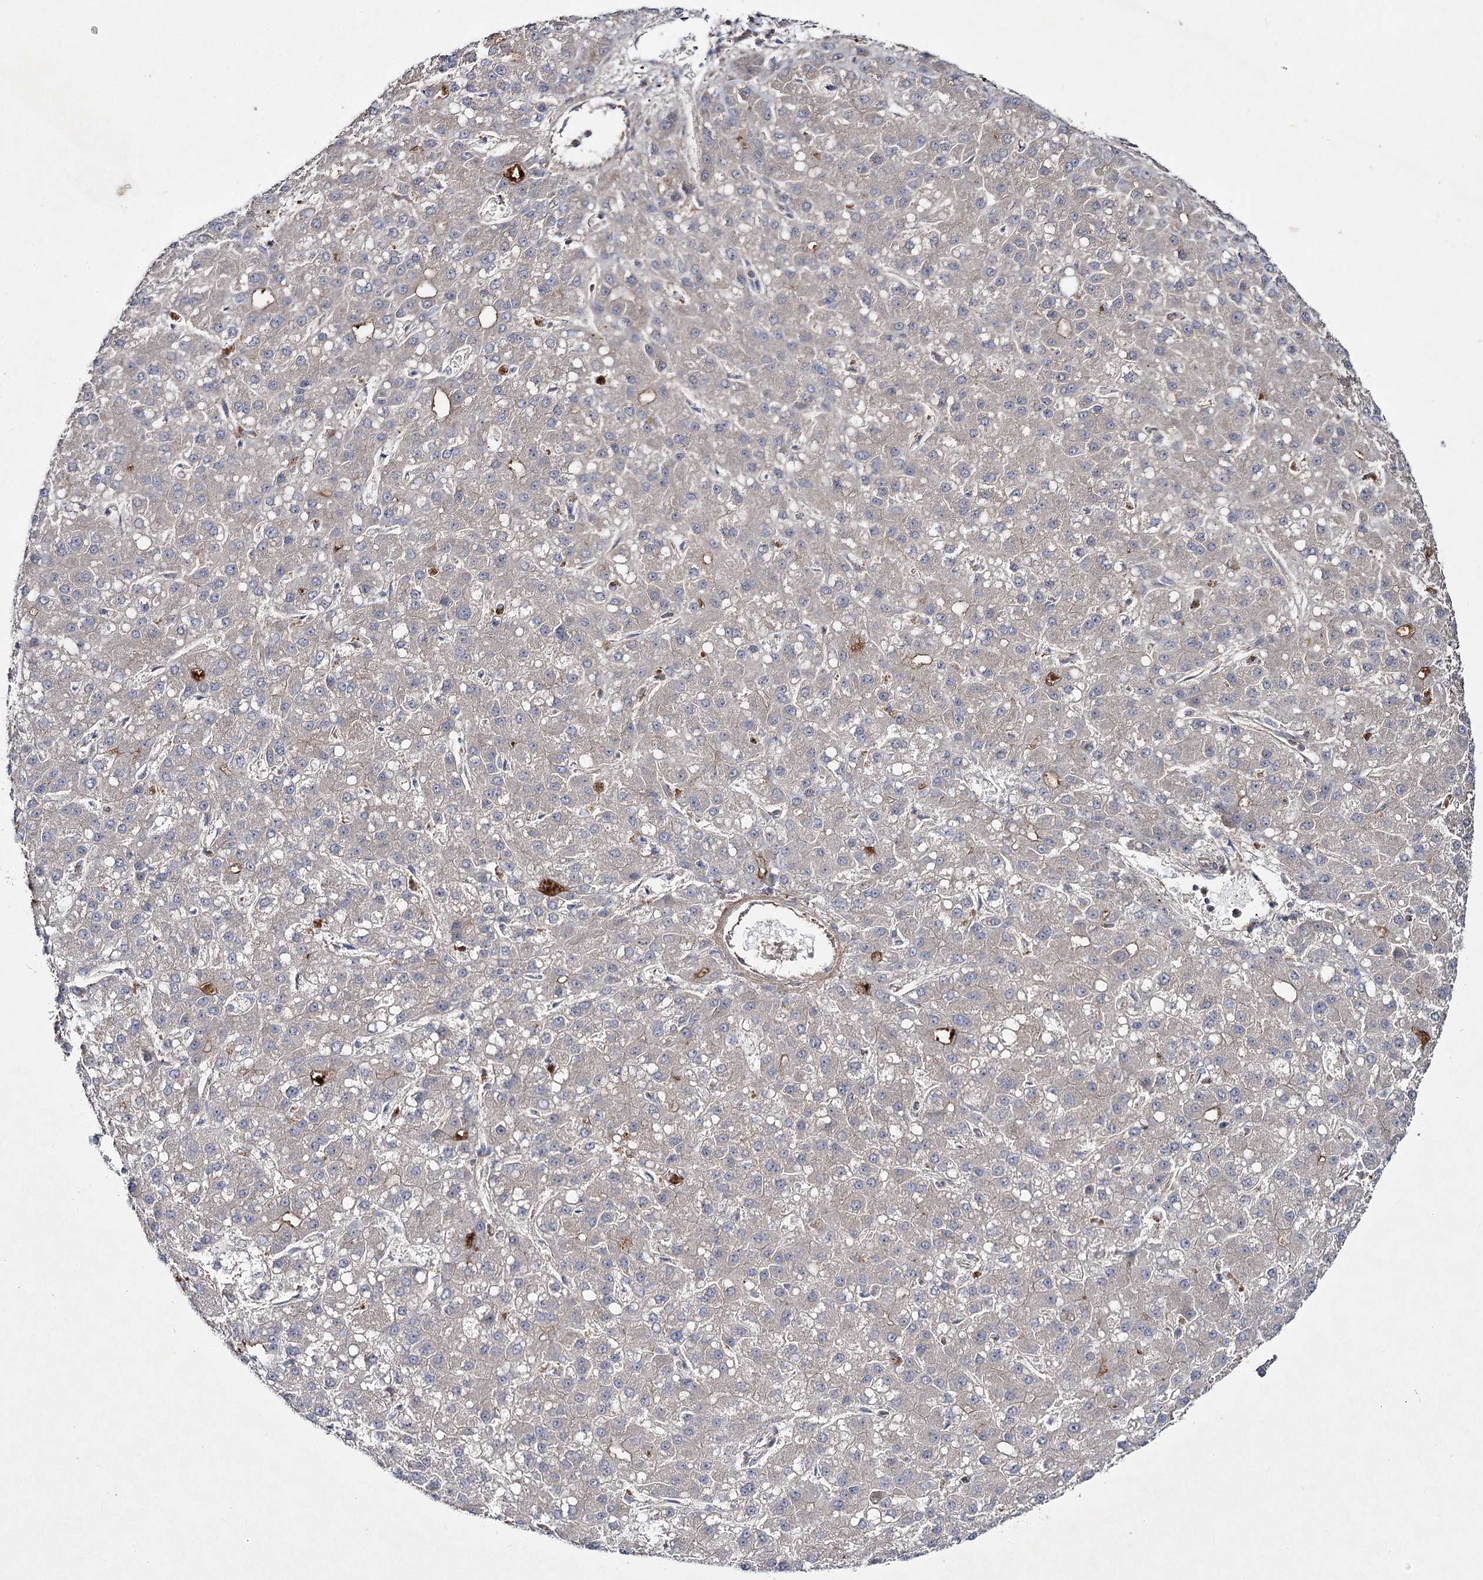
{"staining": {"intensity": "weak", "quantity": "25%-75%", "location": "cytoplasmic/membranous"}, "tissue": "liver cancer", "cell_type": "Tumor cells", "image_type": "cancer", "snomed": [{"axis": "morphology", "description": "Carcinoma, Hepatocellular, NOS"}, {"axis": "topography", "description": "Liver"}], "caption": "IHC micrograph of neoplastic tissue: liver hepatocellular carcinoma stained using immunohistochemistry shows low levels of weak protein expression localized specifically in the cytoplasmic/membranous of tumor cells, appearing as a cytoplasmic/membranous brown color.", "gene": "KIAA0825", "patient": {"sex": "male", "age": 67}}